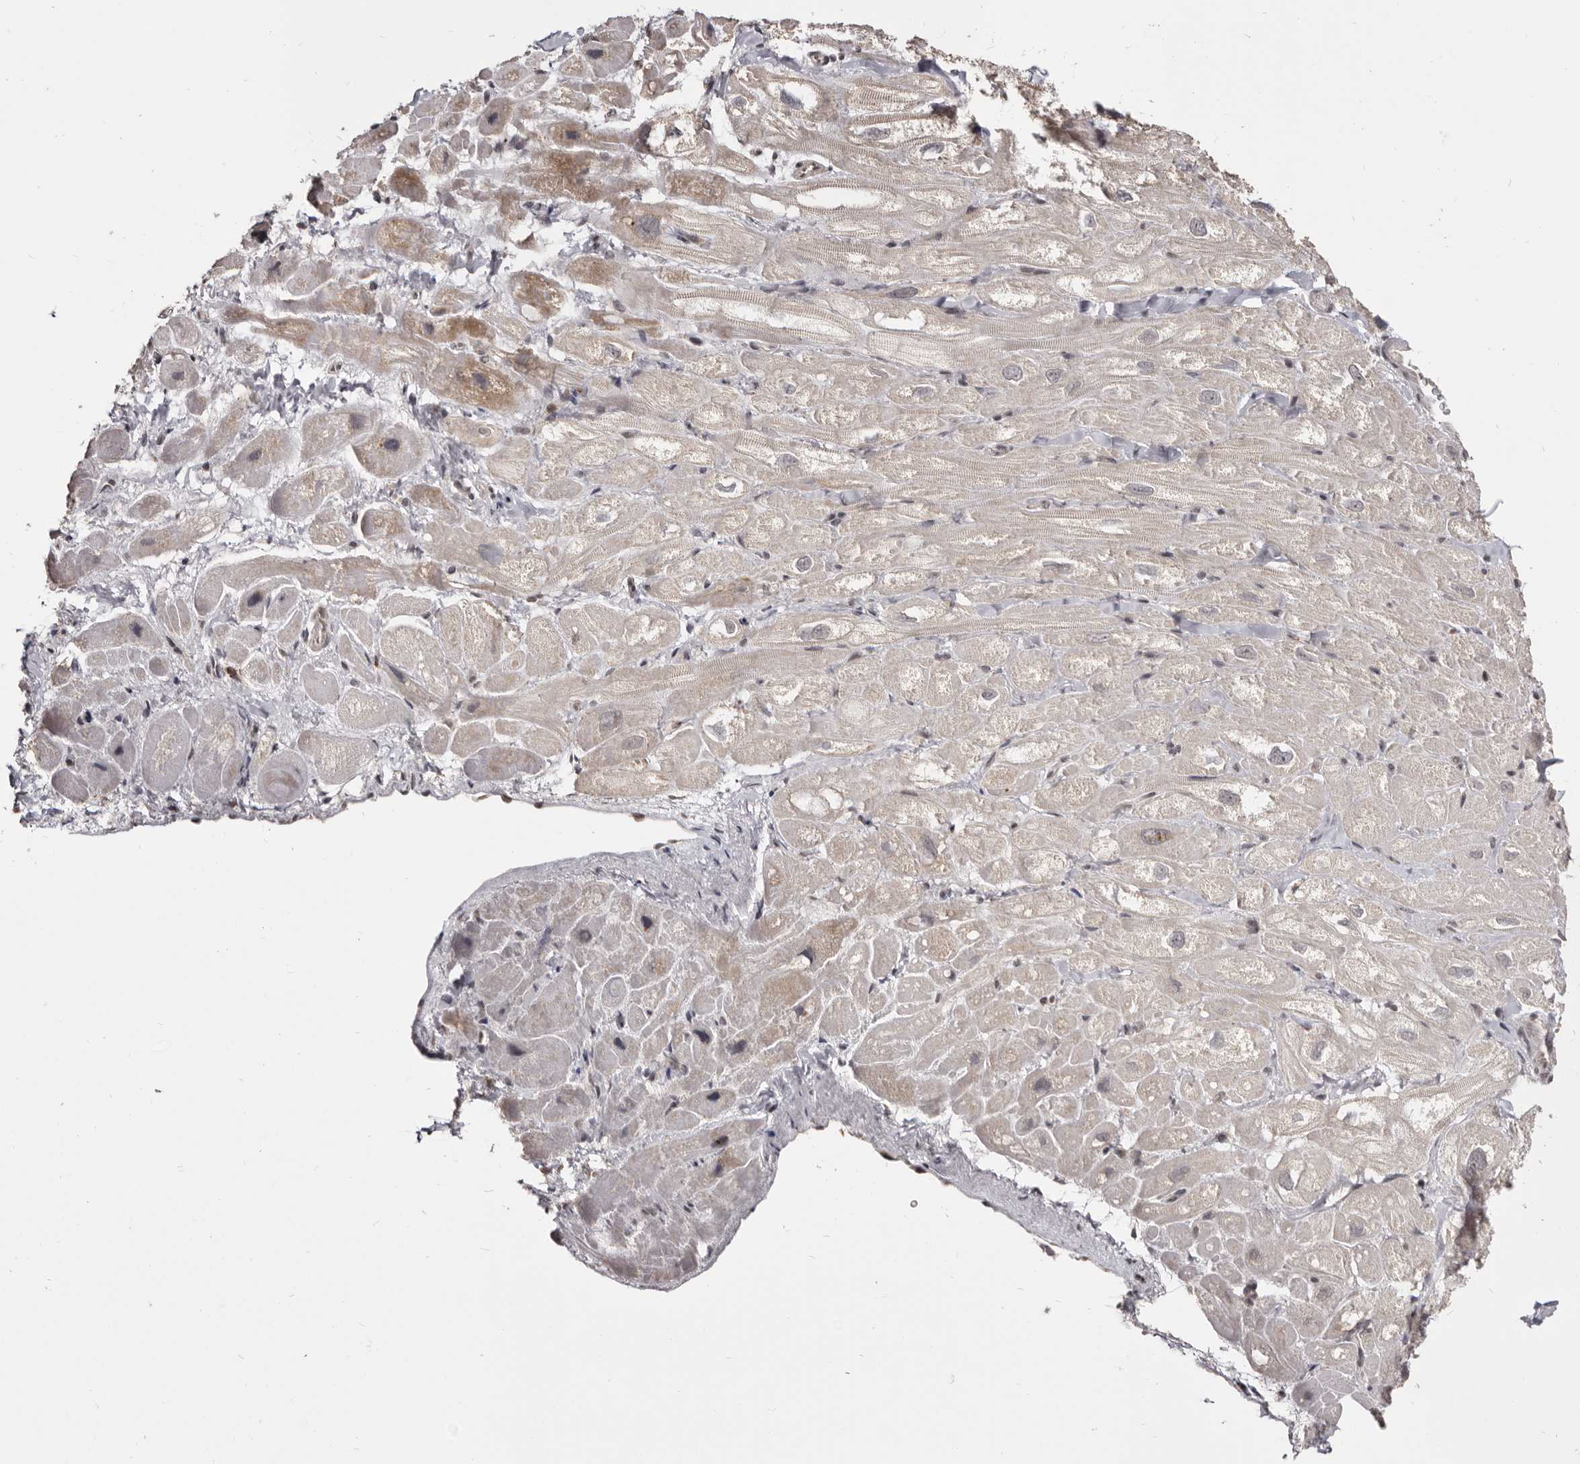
{"staining": {"intensity": "moderate", "quantity": "<25%", "location": "cytoplasmic/membranous"}, "tissue": "heart muscle", "cell_type": "Cardiomyocytes", "image_type": "normal", "snomed": [{"axis": "morphology", "description": "Normal tissue, NOS"}, {"axis": "topography", "description": "Heart"}], "caption": "Immunohistochemical staining of unremarkable heart muscle displays low levels of moderate cytoplasmic/membranous positivity in about <25% of cardiomyocytes.", "gene": "THUMPD1", "patient": {"sex": "male", "age": 49}}